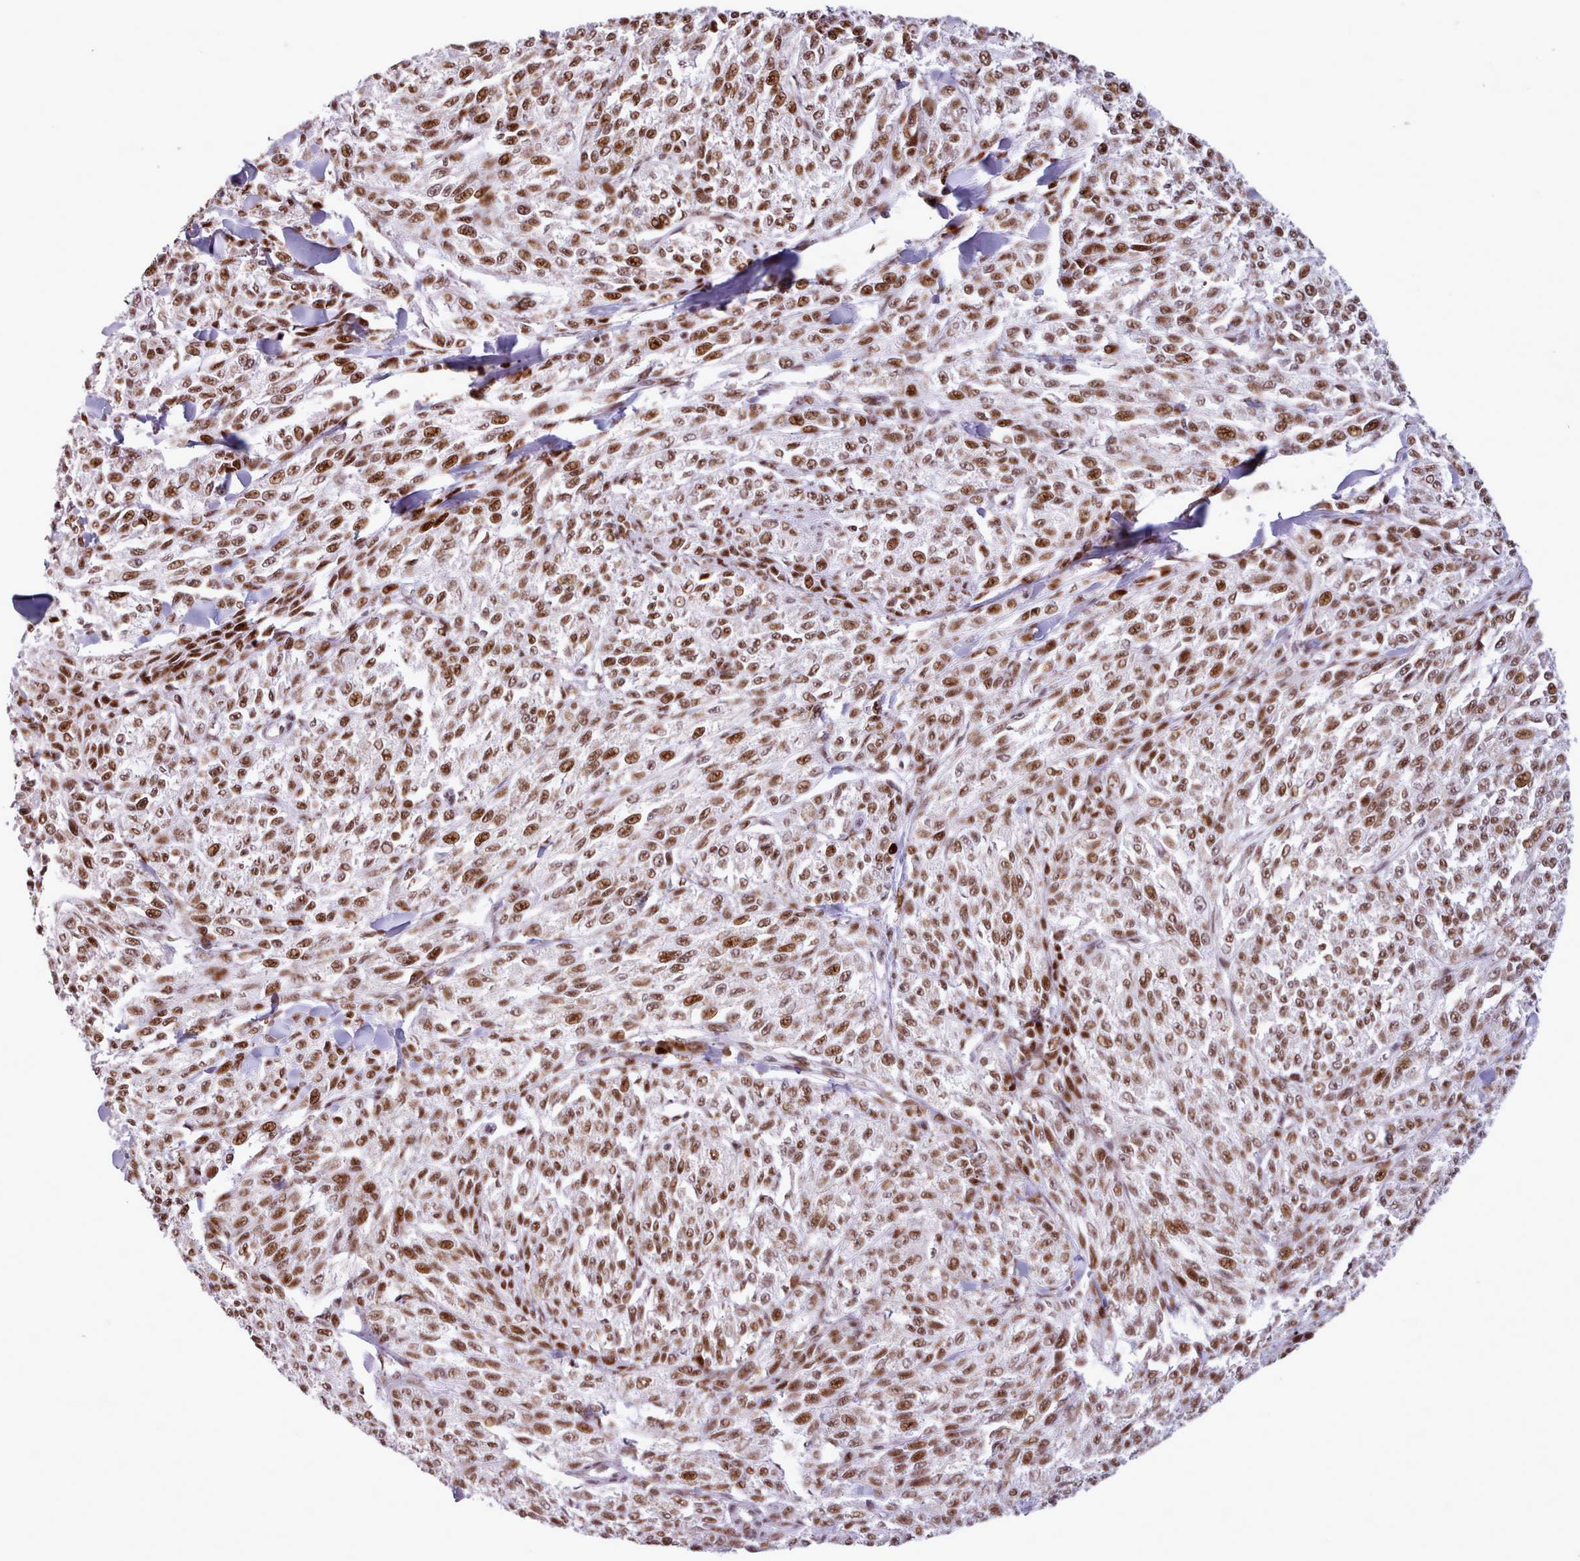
{"staining": {"intensity": "moderate", "quantity": ">75%", "location": "nuclear"}, "tissue": "melanoma", "cell_type": "Tumor cells", "image_type": "cancer", "snomed": [{"axis": "morphology", "description": "Malignant melanoma, NOS"}, {"axis": "topography", "description": "Skin"}], "caption": "Malignant melanoma tissue exhibits moderate nuclear expression in approximately >75% of tumor cells", "gene": "SRSF4", "patient": {"sex": "female", "age": 52}}